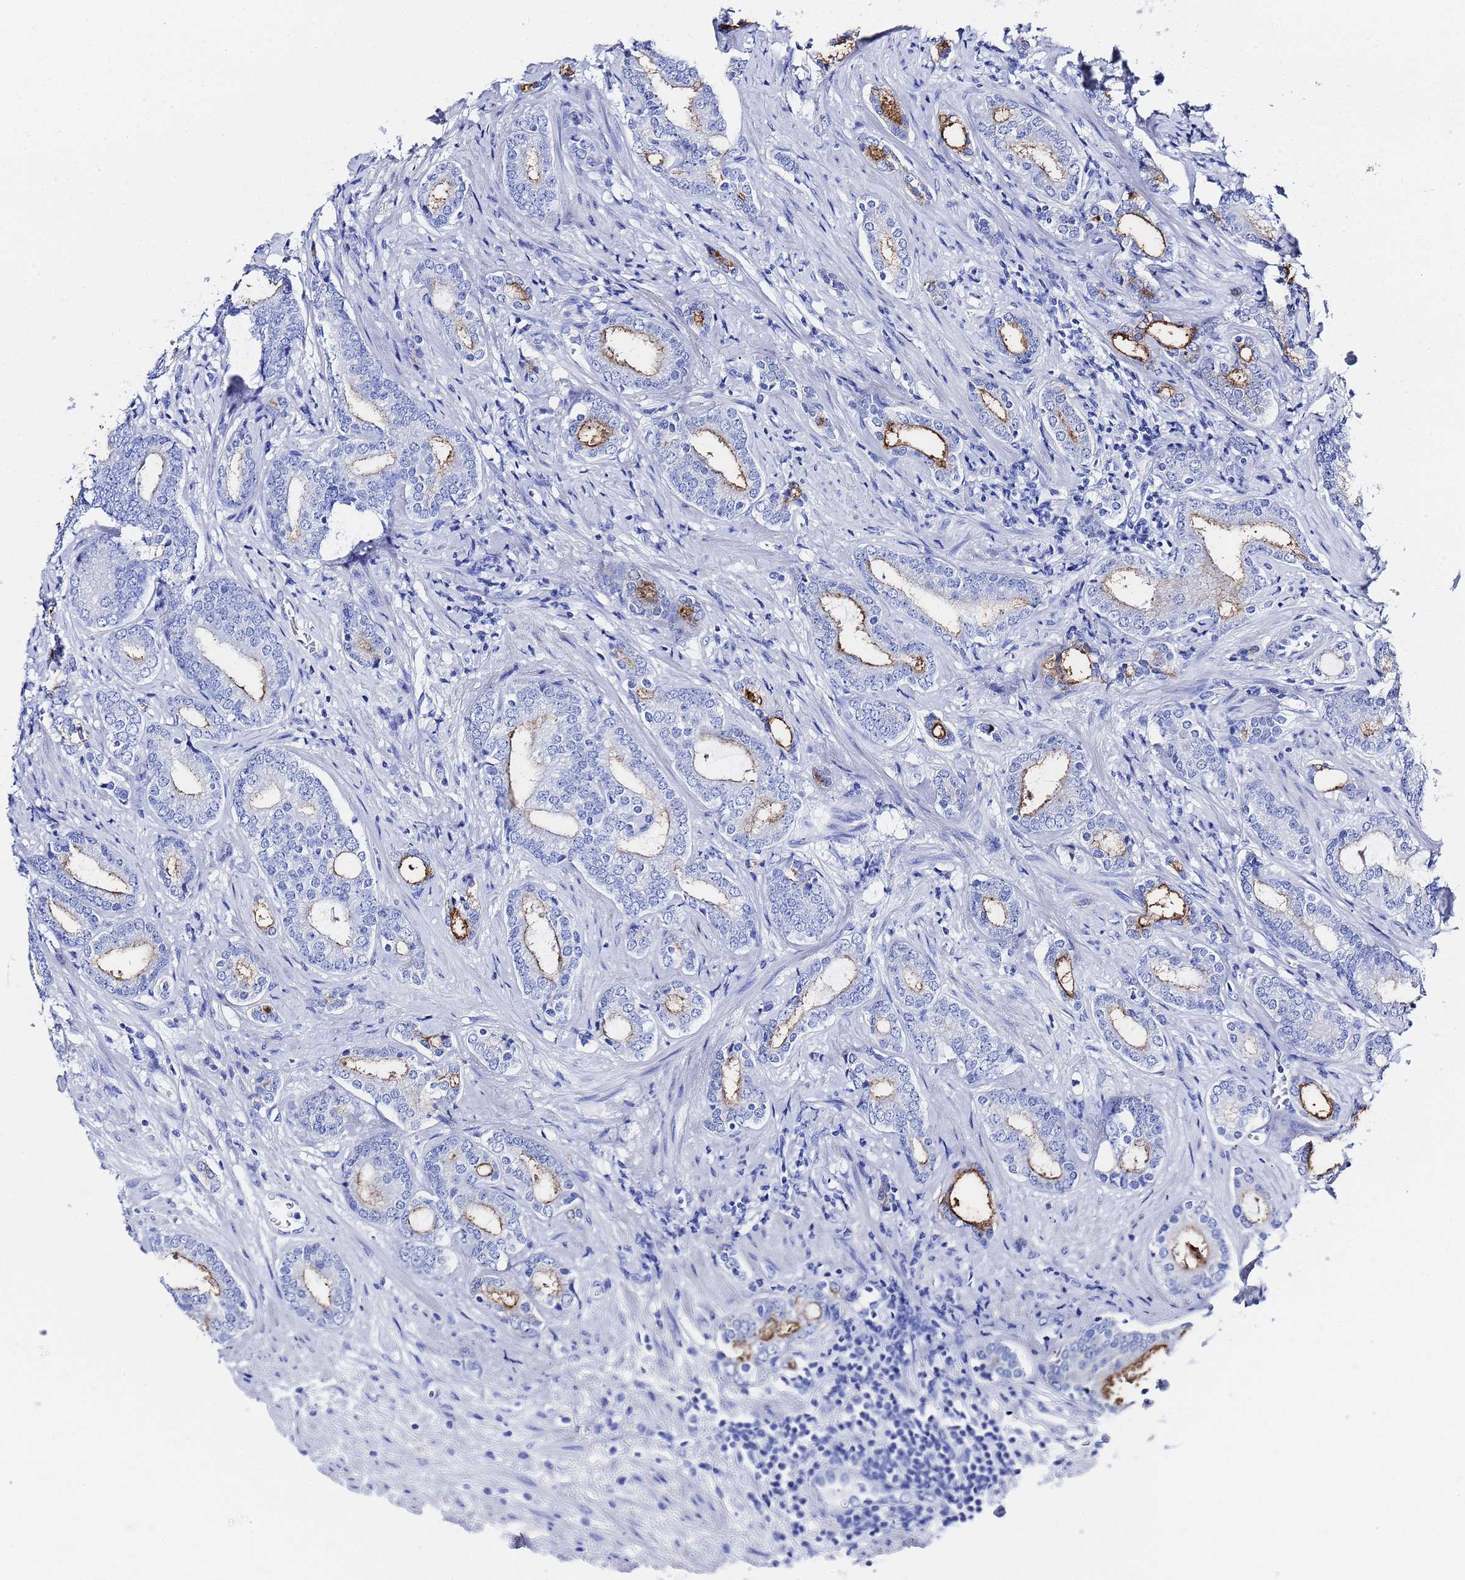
{"staining": {"intensity": "moderate", "quantity": "<25%", "location": "cytoplasmic/membranous"}, "tissue": "prostate cancer", "cell_type": "Tumor cells", "image_type": "cancer", "snomed": [{"axis": "morphology", "description": "Adenocarcinoma, High grade"}, {"axis": "topography", "description": "Prostate"}], "caption": "Protein expression analysis of prostate cancer displays moderate cytoplasmic/membranous positivity in about <25% of tumor cells.", "gene": "GGT1", "patient": {"sex": "male", "age": 63}}